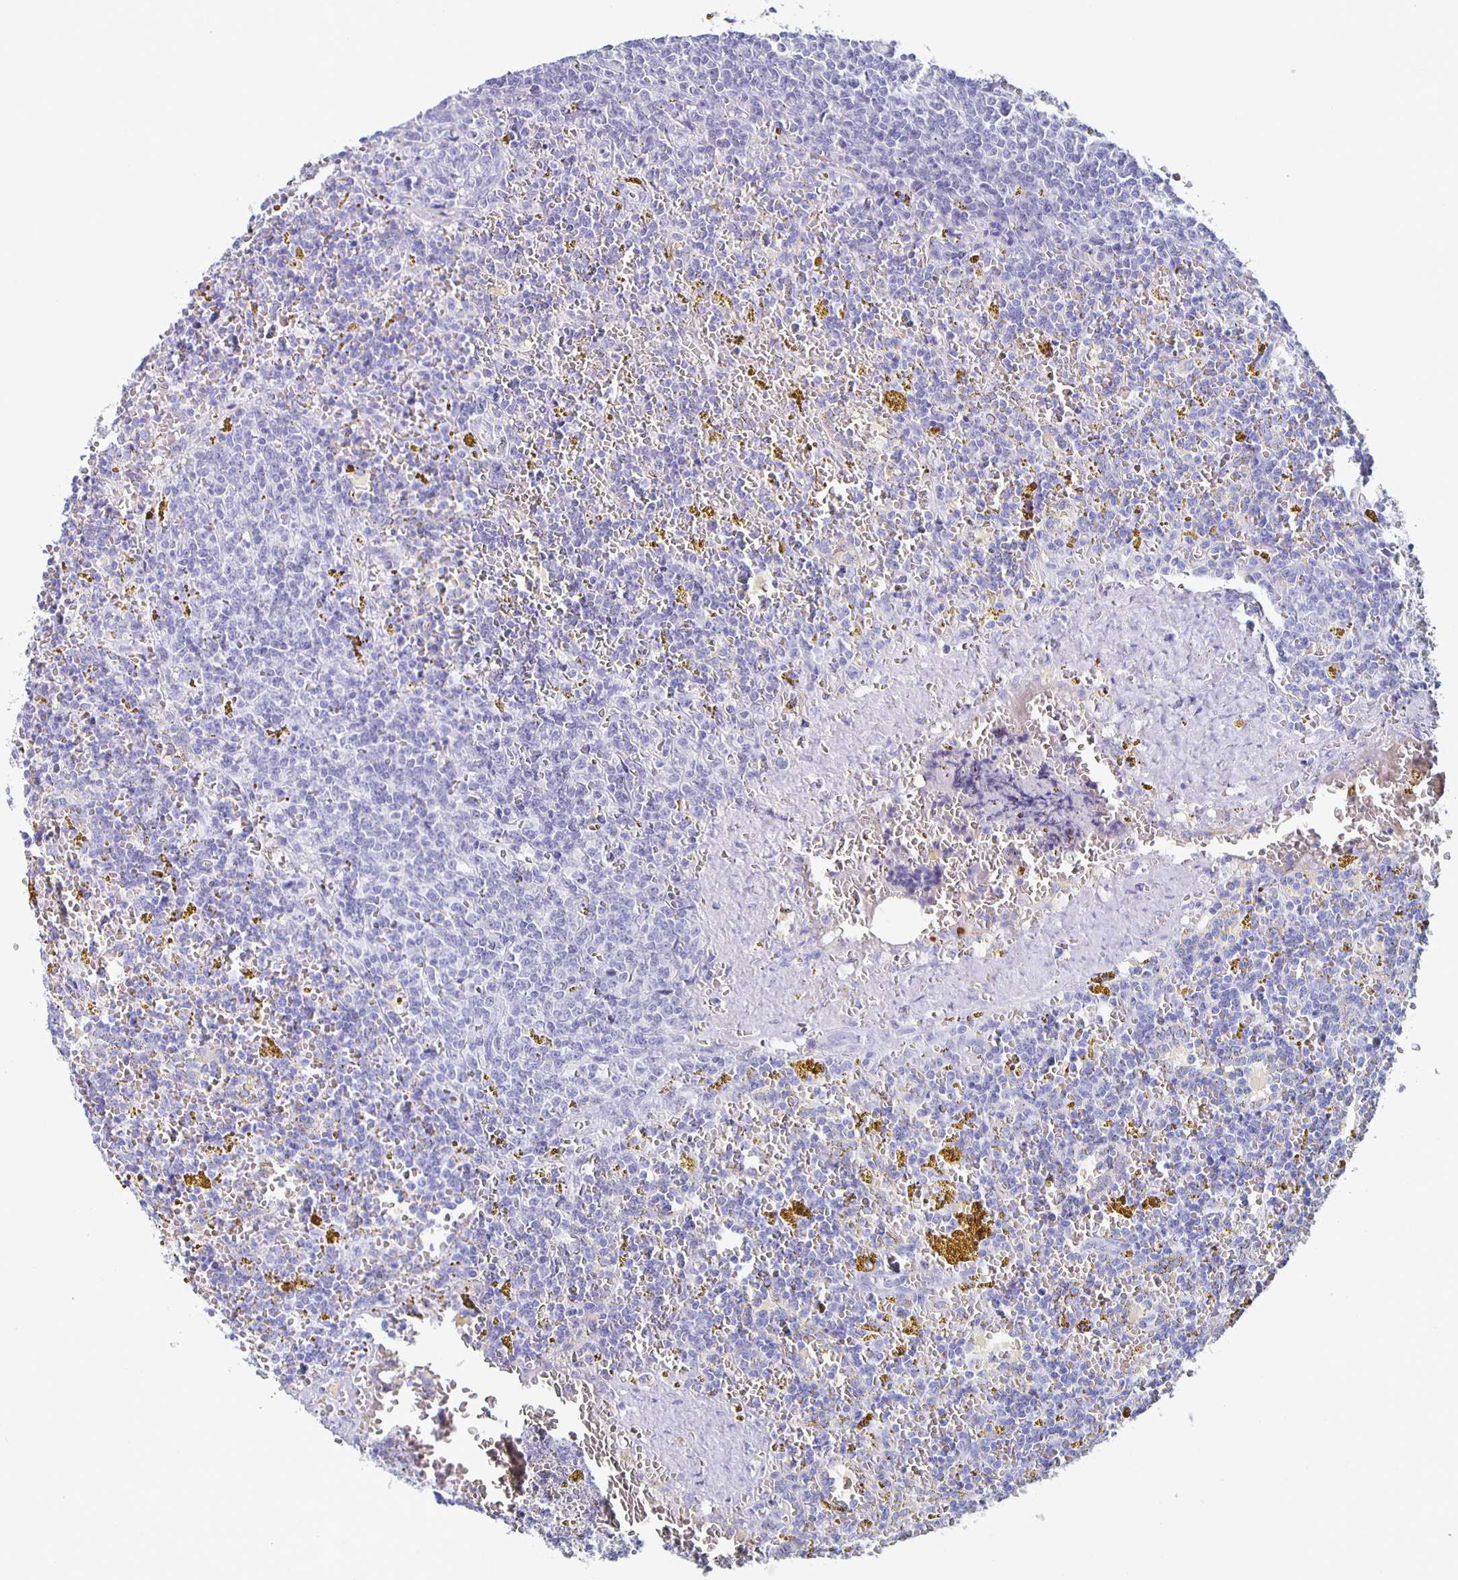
{"staining": {"intensity": "negative", "quantity": "none", "location": "none"}, "tissue": "lymphoma", "cell_type": "Tumor cells", "image_type": "cancer", "snomed": [{"axis": "morphology", "description": "Malignant lymphoma, non-Hodgkin's type, Low grade"}, {"axis": "topography", "description": "Spleen"}, {"axis": "topography", "description": "Lymph node"}], "caption": "The photomicrograph demonstrates no staining of tumor cells in lymphoma.", "gene": "FGA", "patient": {"sex": "female", "age": 66}}